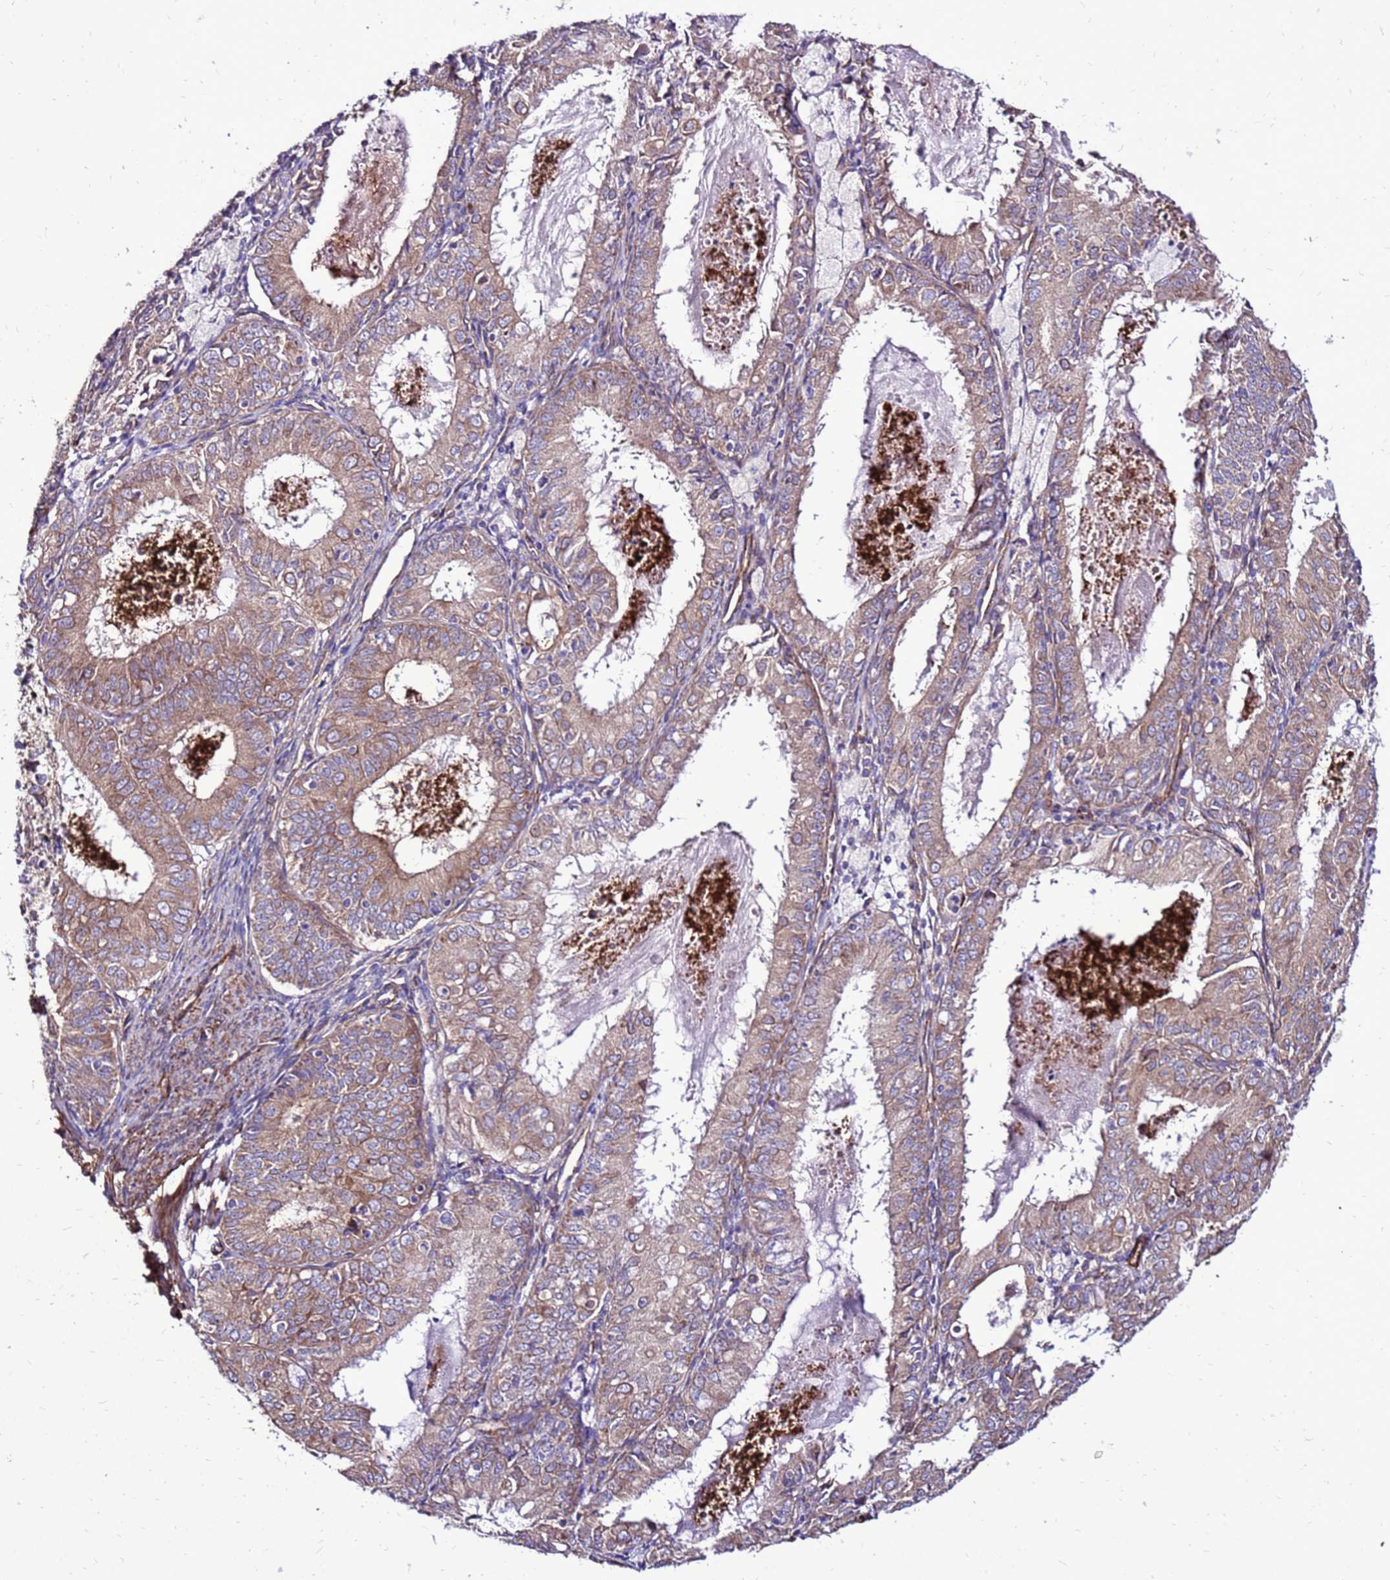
{"staining": {"intensity": "weak", "quantity": ">75%", "location": "cytoplasmic/membranous"}, "tissue": "endometrial cancer", "cell_type": "Tumor cells", "image_type": "cancer", "snomed": [{"axis": "morphology", "description": "Adenocarcinoma, NOS"}, {"axis": "topography", "description": "Endometrium"}], "caption": "Endometrial cancer stained with immunohistochemistry reveals weak cytoplasmic/membranous expression in about >75% of tumor cells.", "gene": "EI24", "patient": {"sex": "female", "age": 57}}